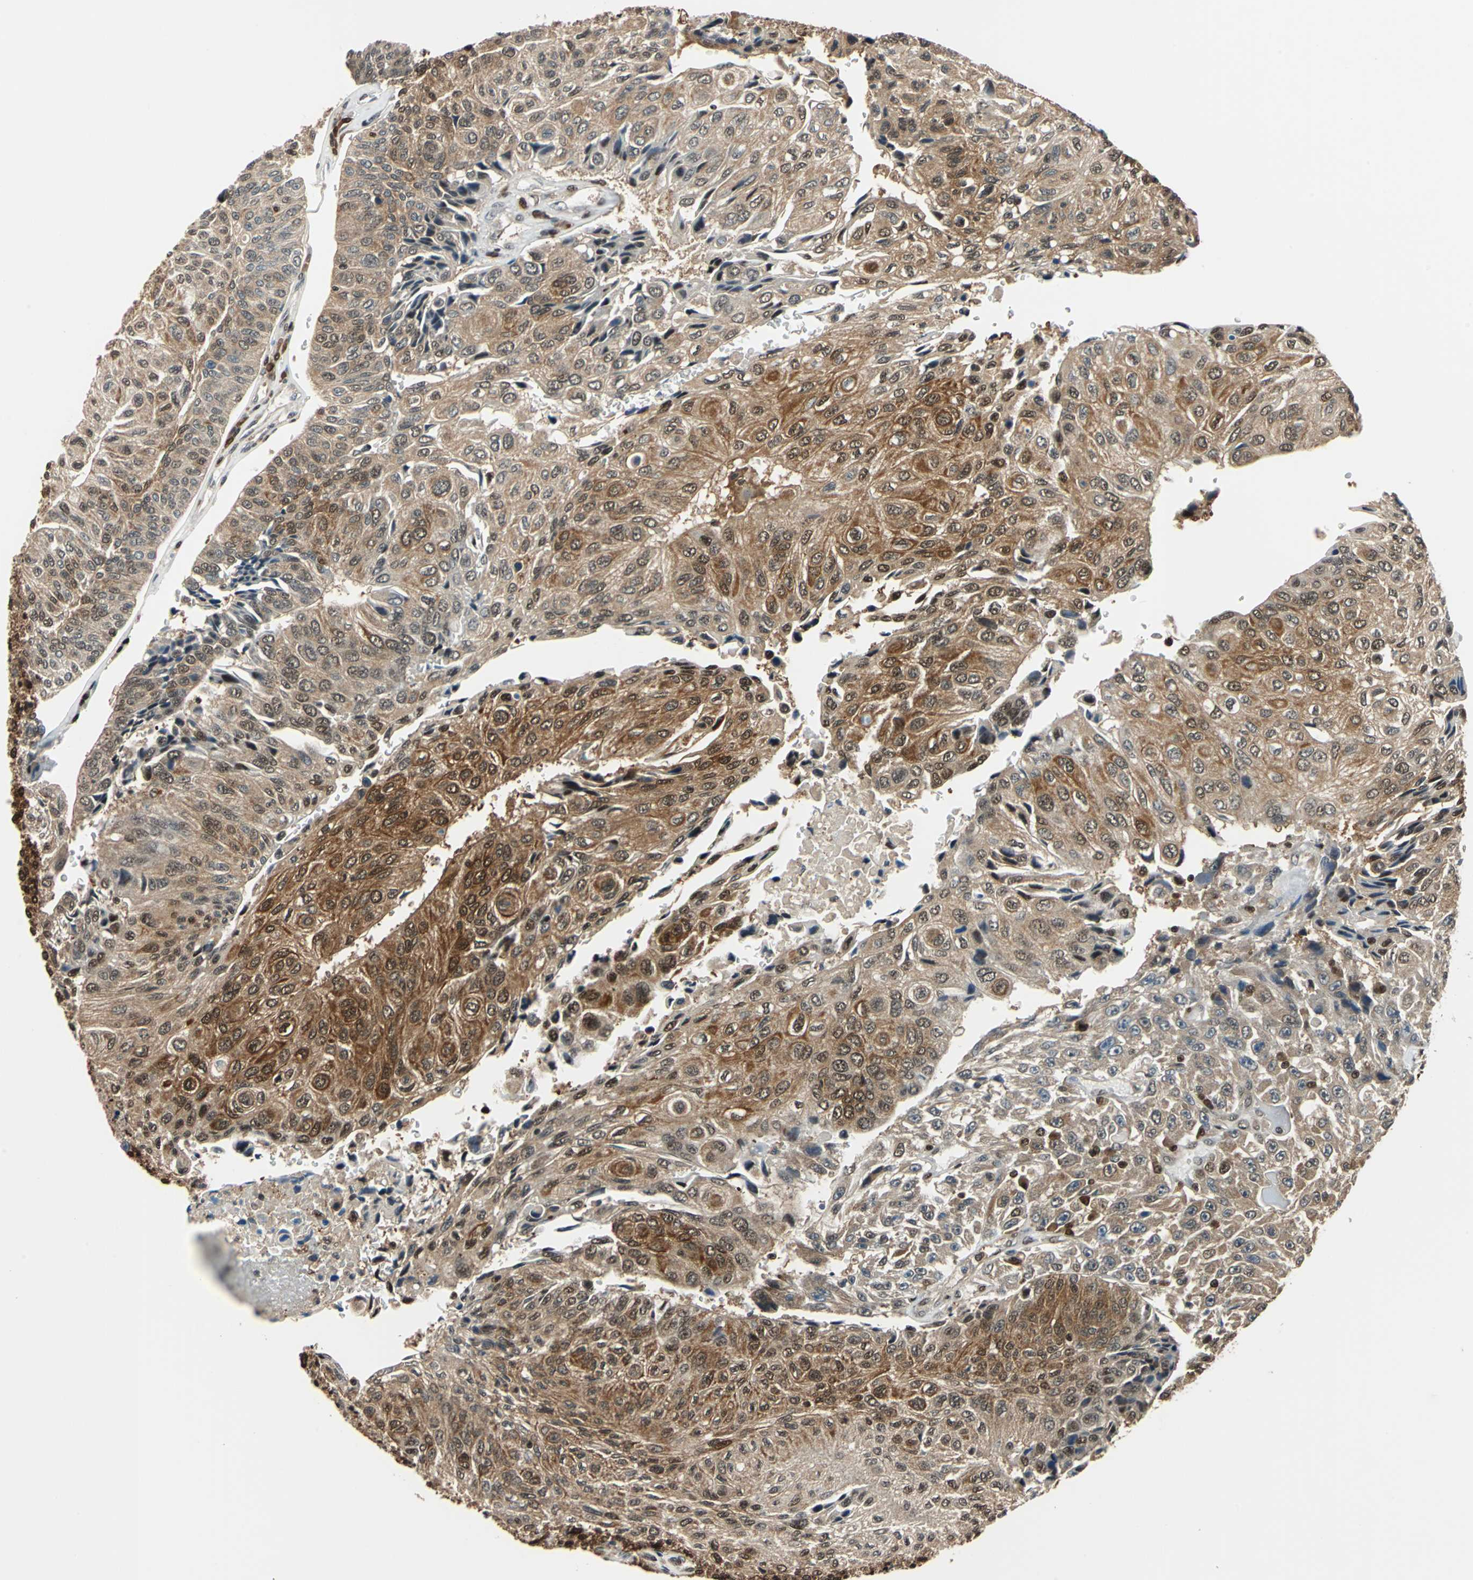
{"staining": {"intensity": "moderate", "quantity": ">75%", "location": "cytoplasmic/membranous"}, "tissue": "urothelial cancer", "cell_type": "Tumor cells", "image_type": "cancer", "snomed": [{"axis": "morphology", "description": "Urothelial carcinoma, High grade"}, {"axis": "topography", "description": "Urinary bladder"}], "caption": "There is medium levels of moderate cytoplasmic/membranous staining in tumor cells of urothelial cancer, as demonstrated by immunohistochemical staining (brown color).", "gene": "PSME1", "patient": {"sex": "male", "age": 66}}